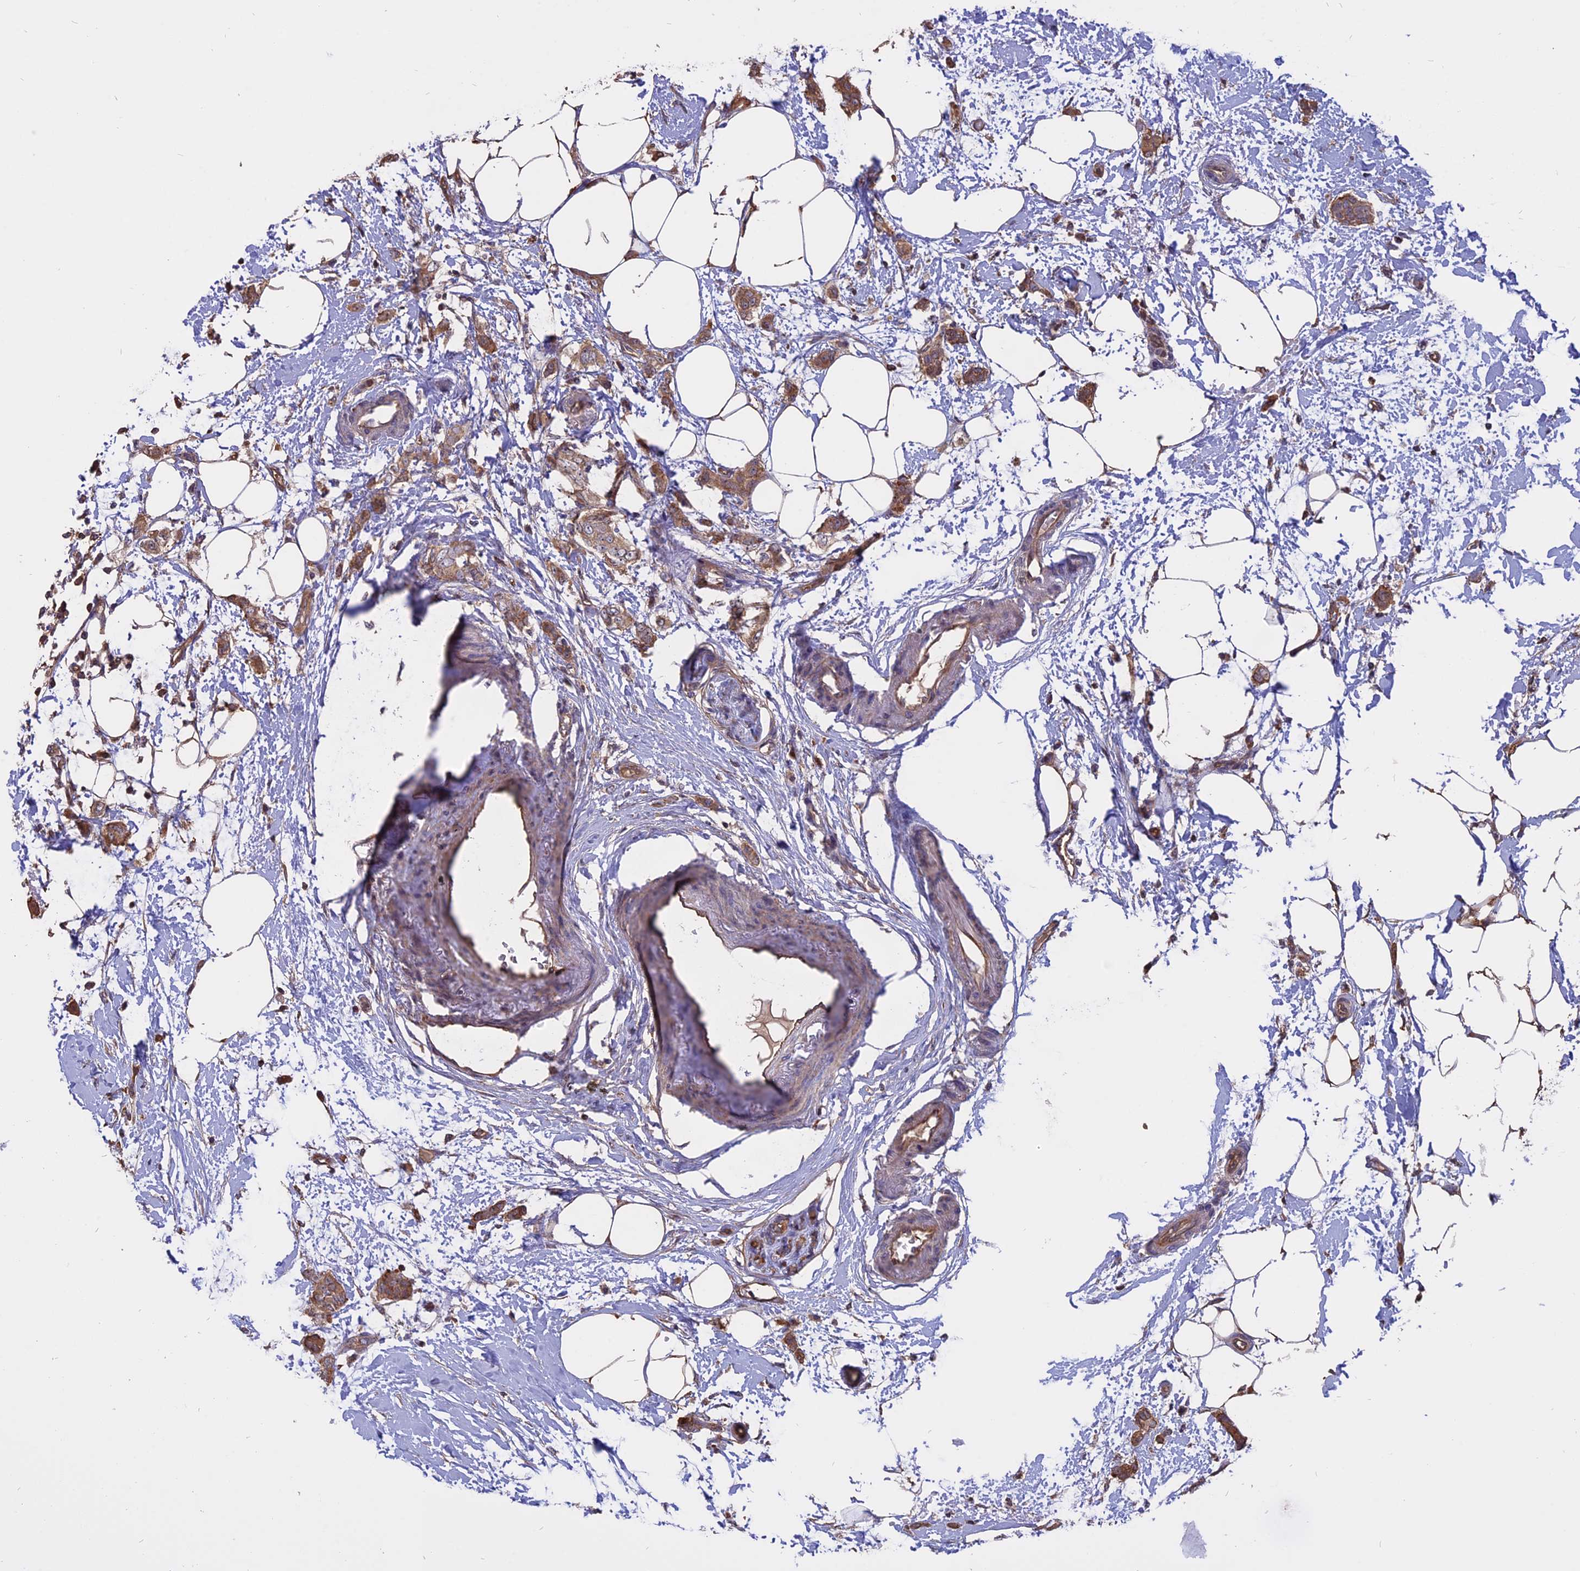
{"staining": {"intensity": "moderate", "quantity": ">75%", "location": "cytoplasmic/membranous"}, "tissue": "breast cancer", "cell_type": "Tumor cells", "image_type": "cancer", "snomed": [{"axis": "morphology", "description": "Duct carcinoma"}, {"axis": "topography", "description": "Breast"}], "caption": "Protein staining reveals moderate cytoplasmic/membranous expression in approximately >75% of tumor cells in breast infiltrating ductal carcinoma. The staining is performed using DAB (3,3'-diaminobenzidine) brown chromogen to label protein expression. The nuclei are counter-stained blue using hematoxylin.", "gene": "CARMIL2", "patient": {"sex": "female", "age": 72}}